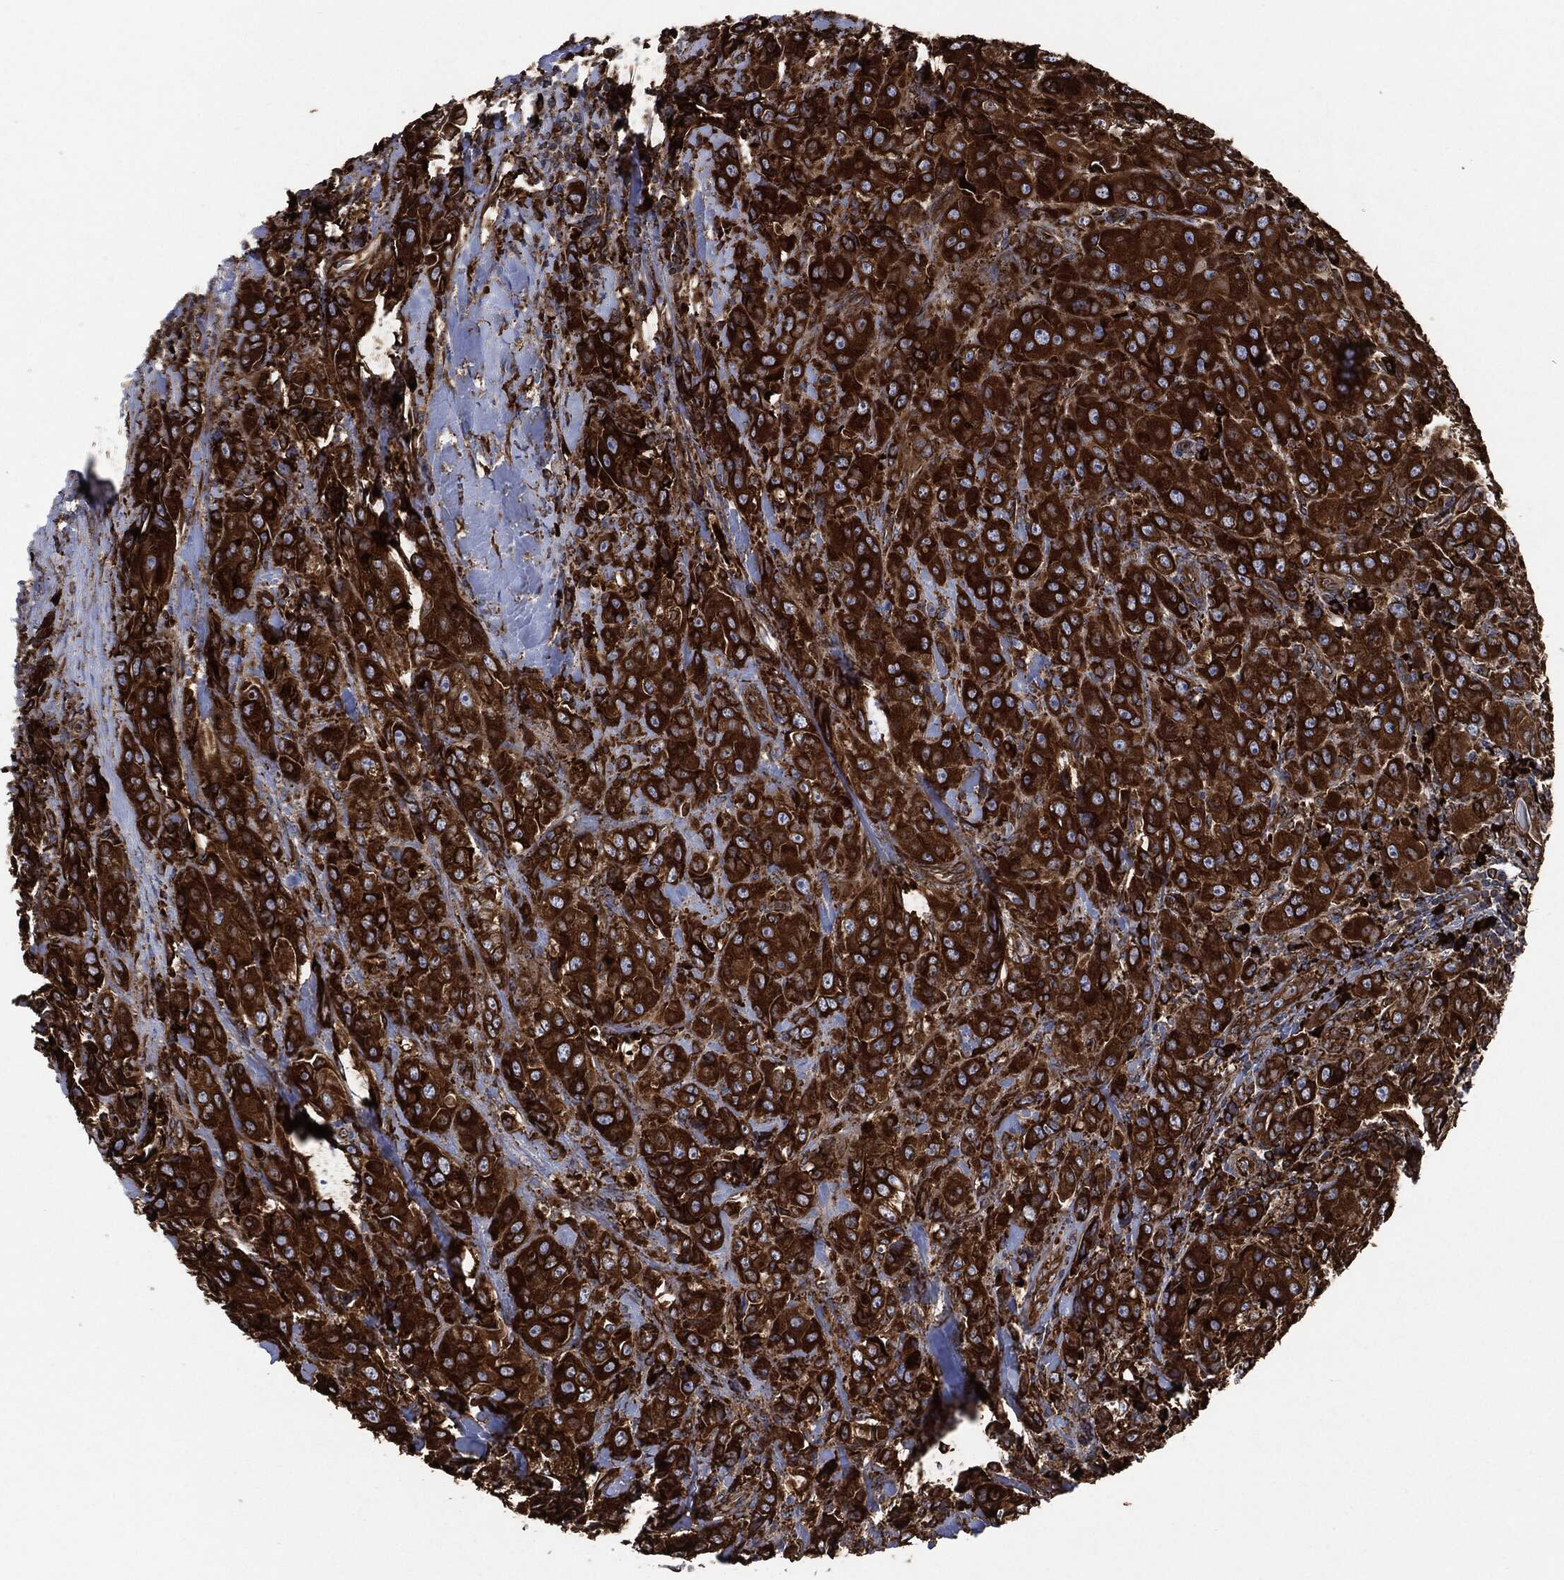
{"staining": {"intensity": "strong", "quantity": ">75%", "location": "cytoplasmic/membranous"}, "tissue": "breast cancer", "cell_type": "Tumor cells", "image_type": "cancer", "snomed": [{"axis": "morphology", "description": "Duct carcinoma"}, {"axis": "topography", "description": "Breast"}], "caption": "Breast infiltrating ductal carcinoma stained with IHC exhibits strong cytoplasmic/membranous staining in approximately >75% of tumor cells. The protein is shown in brown color, while the nuclei are stained blue.", "gene": "AMFR", "patient": {"sex": "female", "age": 43}}